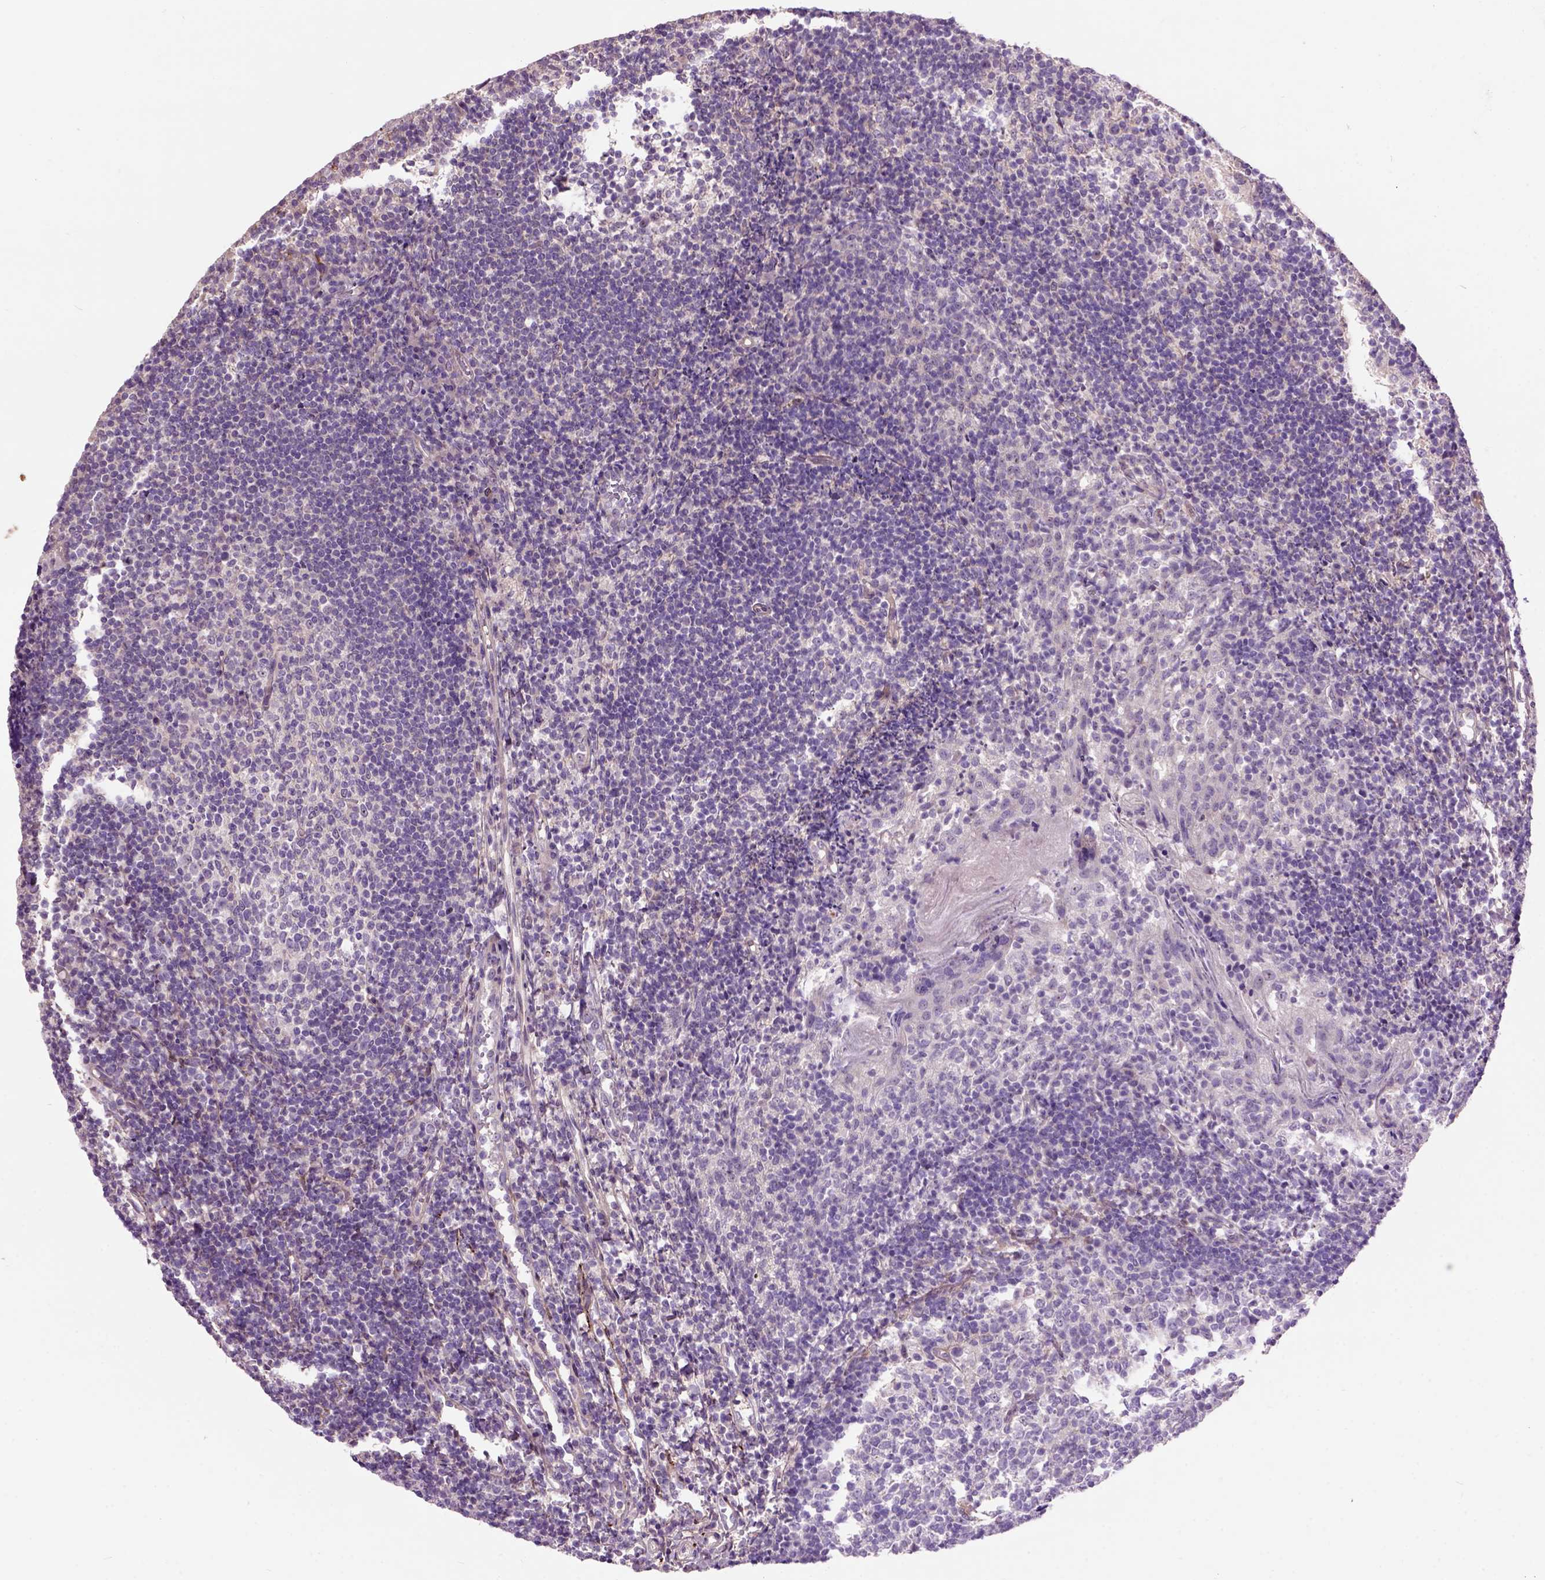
{"staining": {"intensity": "negative", "quantity": "none", "location": "none"}, "tissue": "tonsil", "cell_type": "Germinal center cells", "image_type": "normal", "snomed": [{"axis": "morphology", "description": "Normal tissue, NOS"}, {"axis": "topography", "description": "Tonsil"}], "caption": "An immunohistochemistry (IHC) micrograph of normal tonsil is shown. There is no staining in germinal center cells of tonsil.", "gene": "MAPT", "patient": {"sex": "female", "age": 10}}